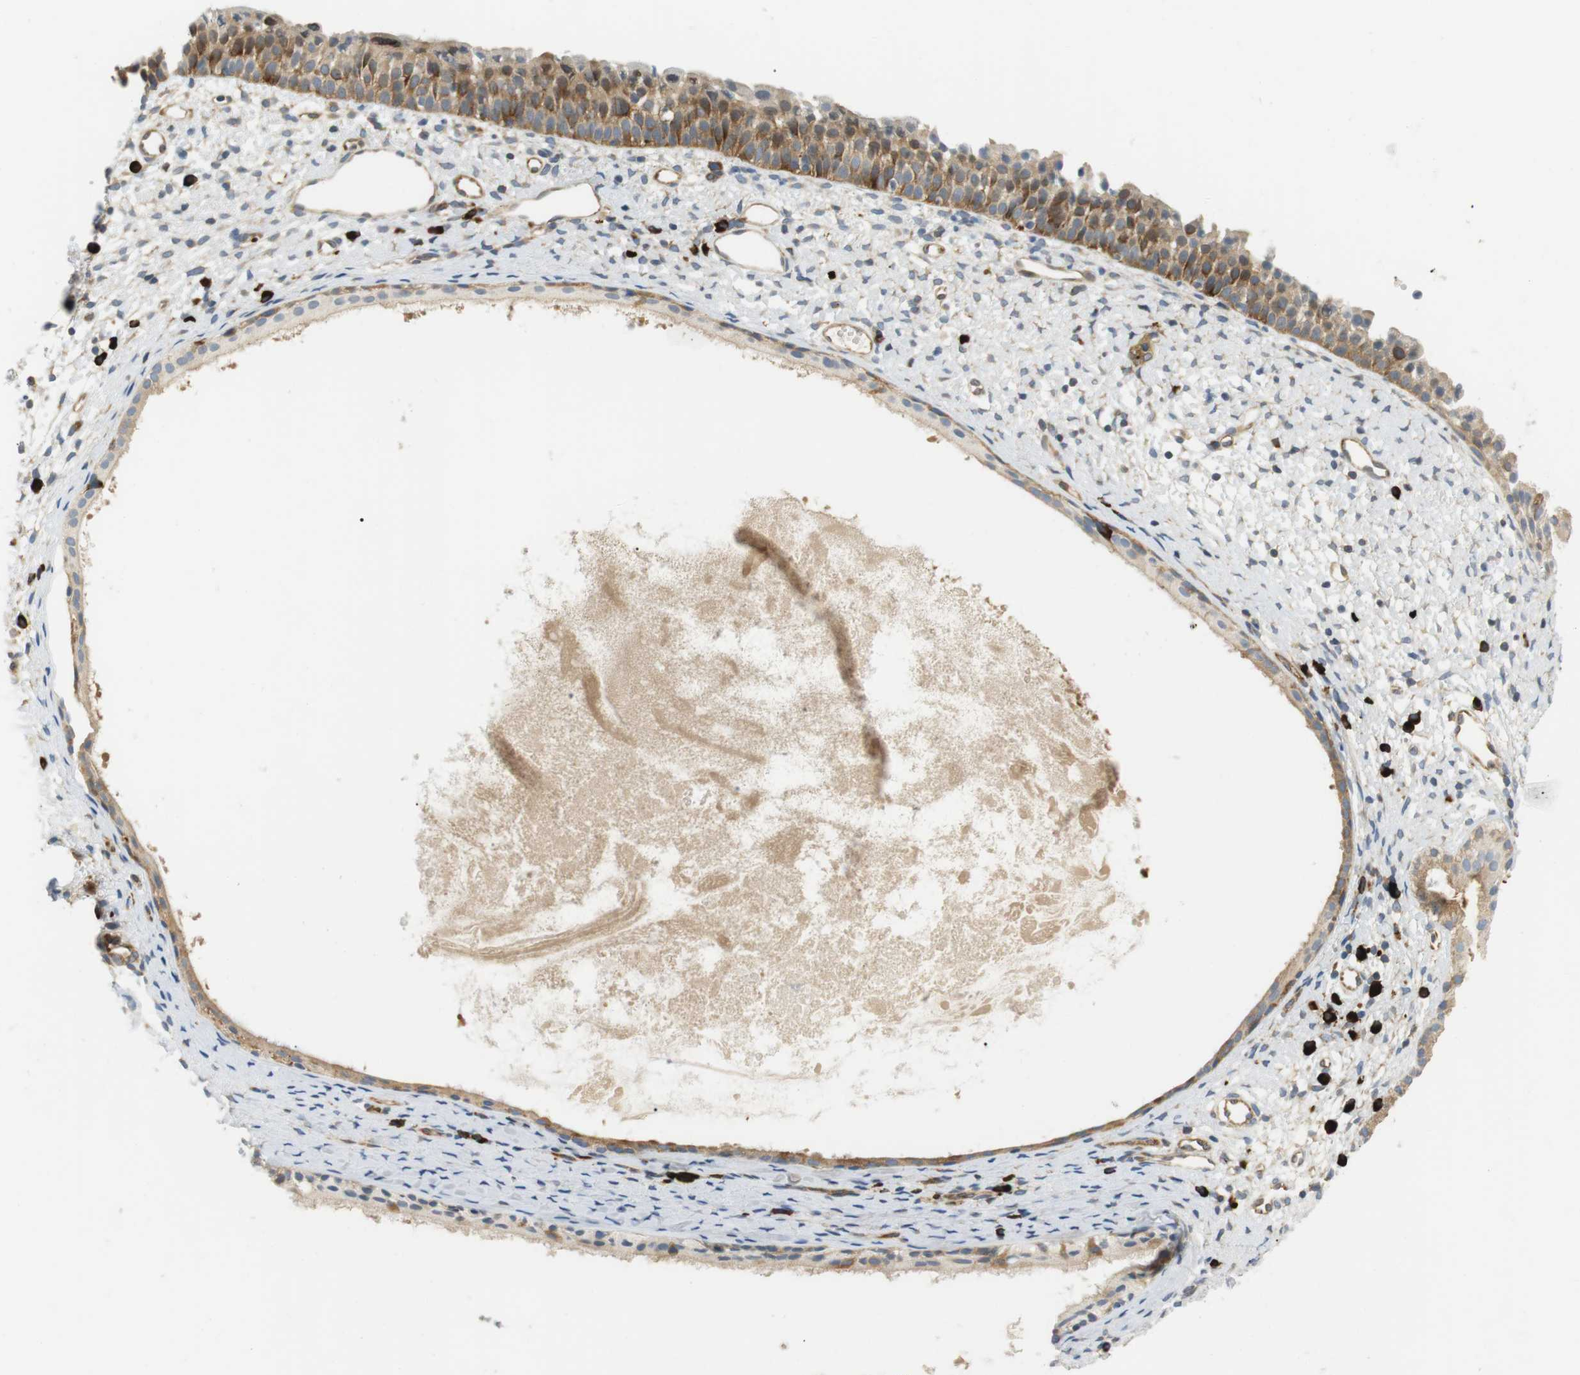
{"staining": {"intensity": "strong", "quantity": ">75%", "location": "cytoplasmic/membranous"}, "tissue": "nasopharynx", "cell_type": "Respiratory epithelial cells", "image_type": "normal", "snomed": [{"axis": "morphology", "description": "Normal tissue, NOS"}, {"axis": "topography", "description": "Nasopharynx"}], "caption": "Protein staining reveals strong cytoplasmic/membranous staining in about >75% of respiratory epithelial cells in normal nasopharynx.", "gene": "TMEM200A", "patient": {"sex": "male", "age": 22}}